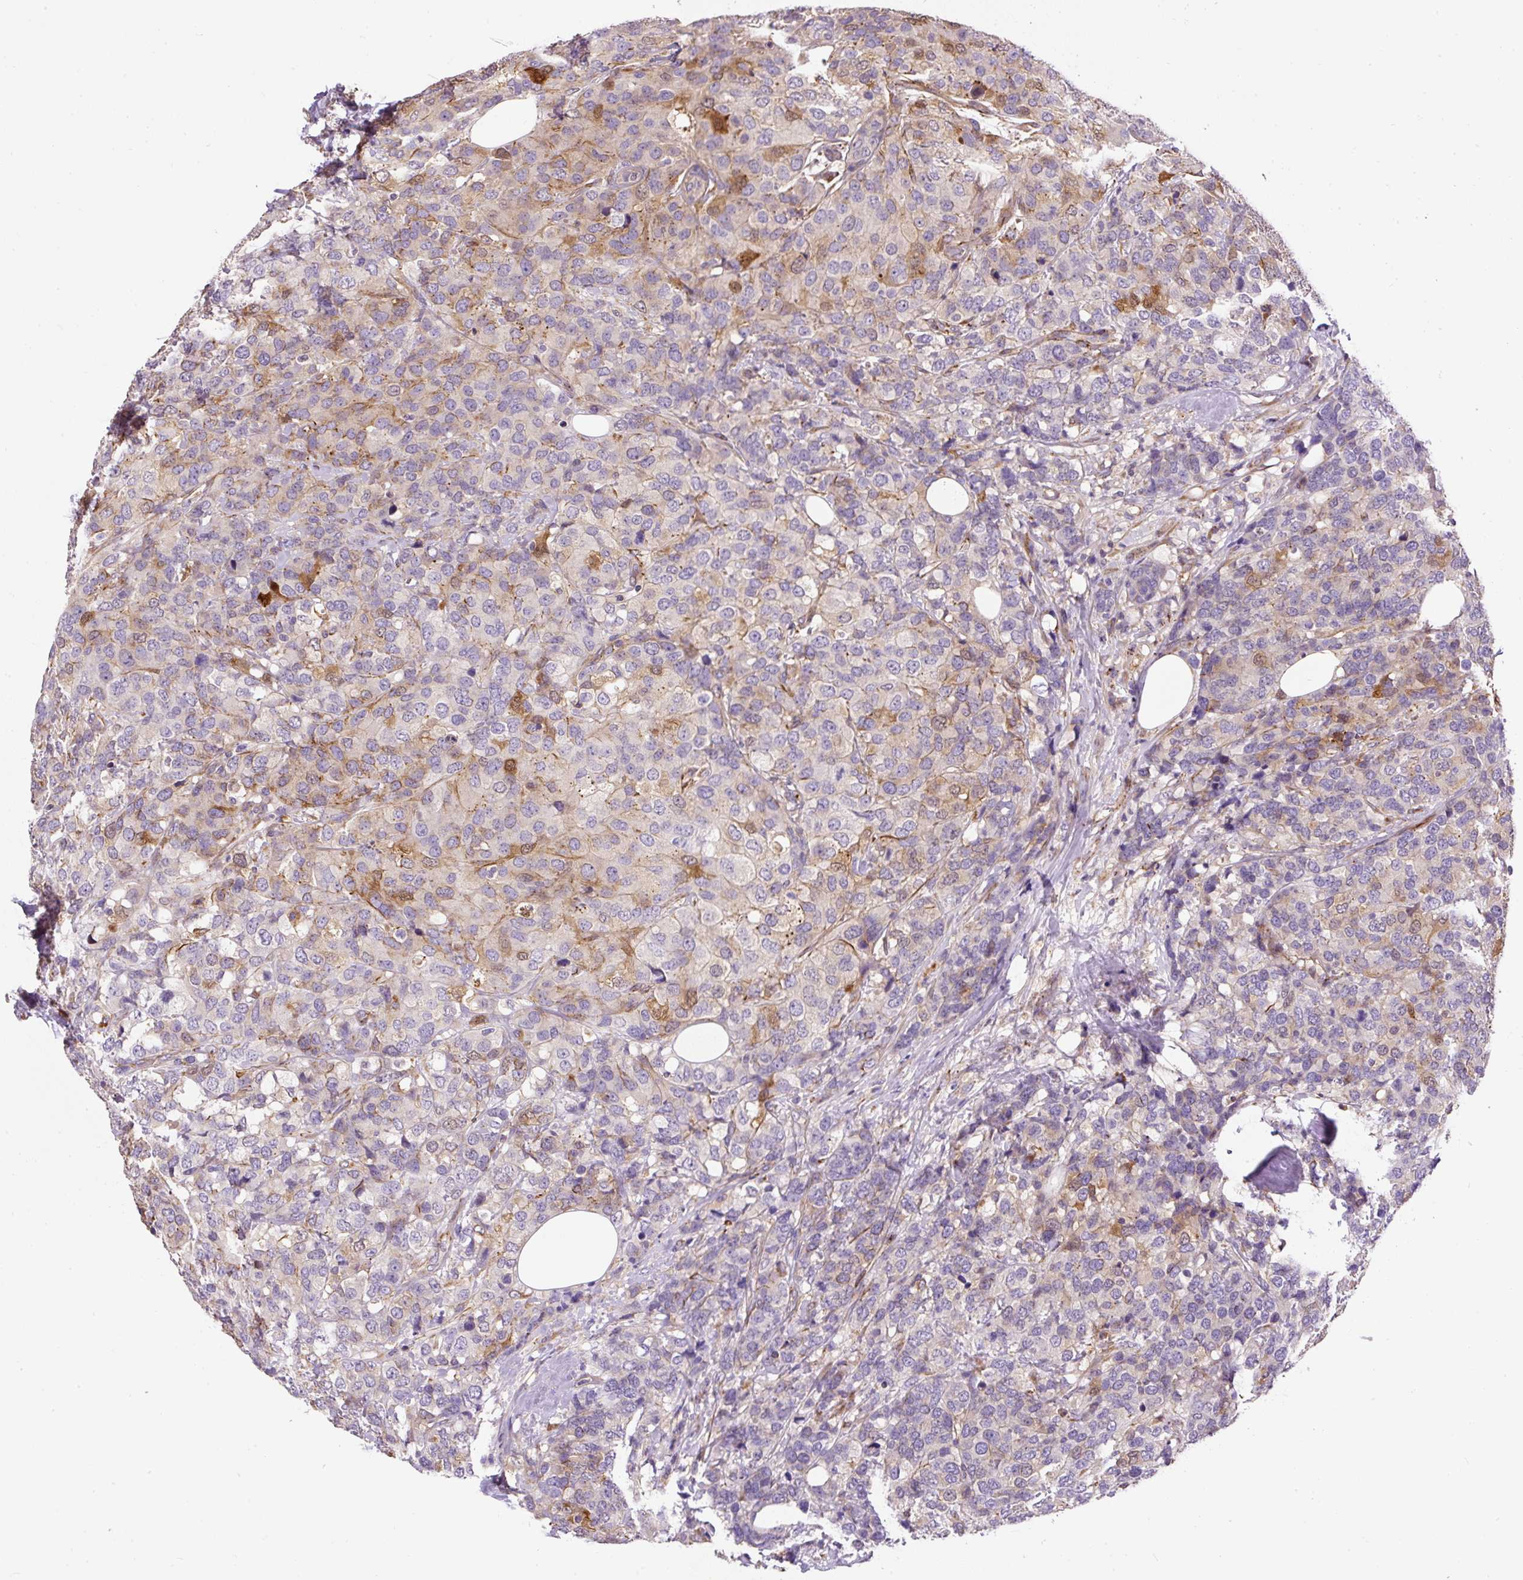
{"staining": {"intensity": "moderate", "quantity": "<25%", "location": "cytoplasmic/membranous,nuclear"}, "tissue": "breast cancer", "cell_type": "Tumor cells", "image_type": "cancer", "snomed": [{"axis": "morphology", "description": "Lobular carcinoma"}, {"axis": "topography", "description": "Breast"}], "caption": "DAB immunohistochemical staining of human breast cancer shows moderate cytoplasmic/membranous and nuclear protein positivity in approximately <25% of tumor cells.", "gene": "RNF170", "patient": {"sex": "female", "age": 59}}